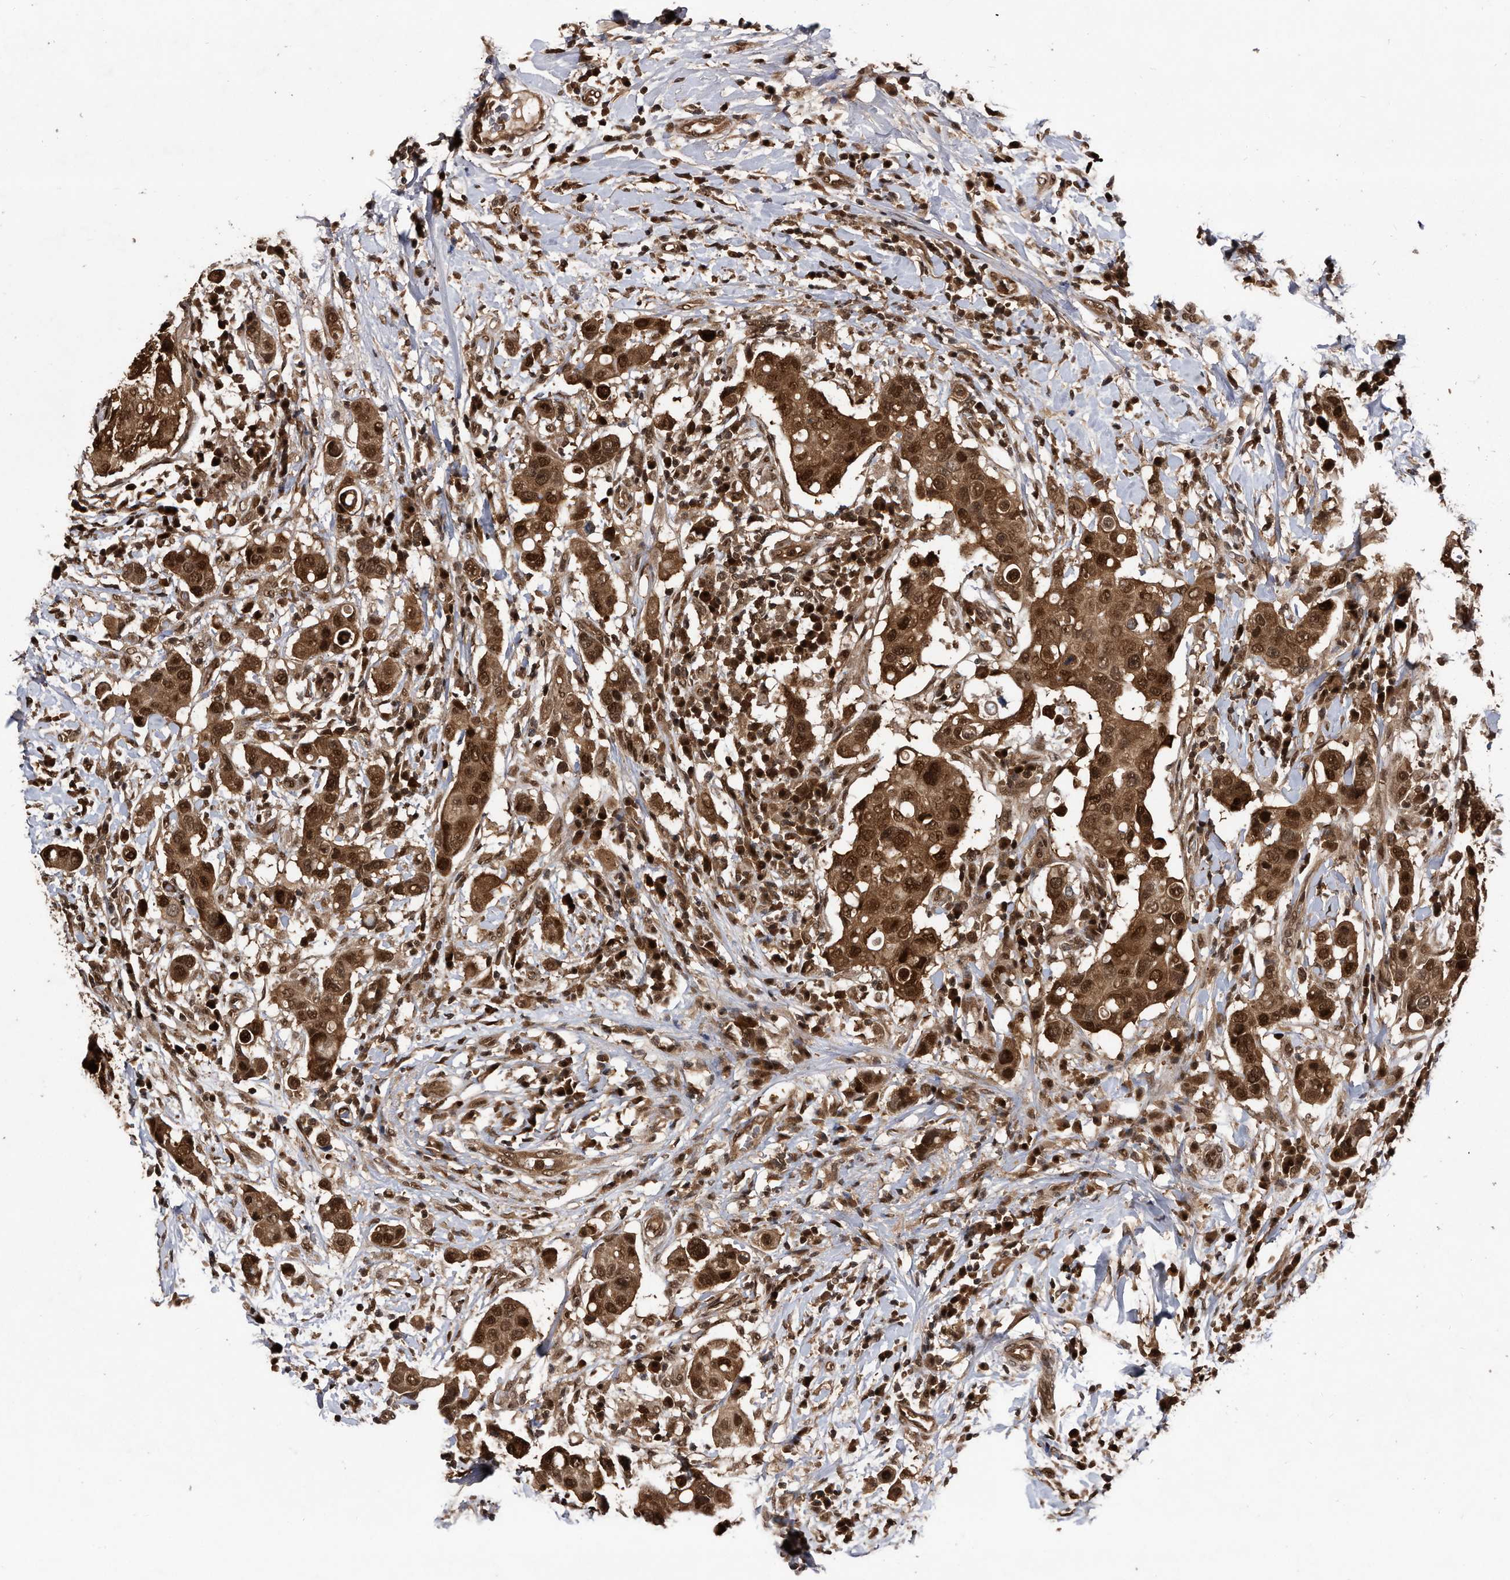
{"staining": {"intensity": "strong", "quantity": ">75%", "location": "cytoplasmic/membranous,nuclear"}, "tissue": "breast cancer", "cell_type": "Tumor cells", "image_type": "cancer", "snomed": [{"axis": "morphology", "description": "Duct carcinoma"}, {"axis": "topography", "description": "Breast"}], "caption": "About >75% of tumor cells in breast cancer (intraductal carcinoma) display strong cytoplasmic/membranous and nuclear protein expression as visualized by brown immunohistochemical staining.", "gene": "RAD23B", "patient": {"sex": "female", "age": 27}}